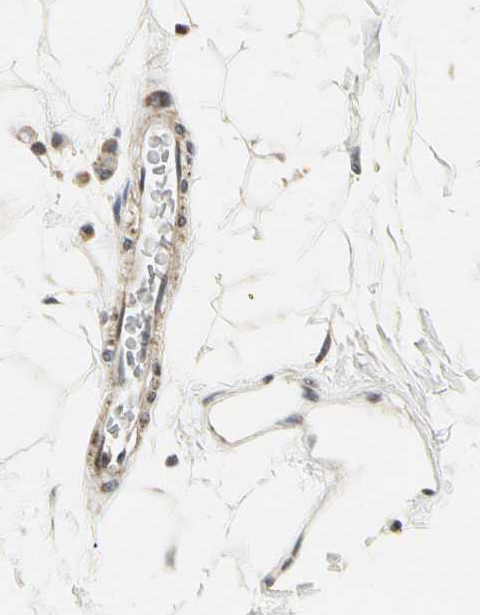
{"staining": {"intensity": "negative", "quantity": "none", "location": "none"}, "tissue": "adipose tissue", "cell_type": "Adipocytes", "image_type": "normal", "snomed": [{"axis": "morphology", "description": "Normal tissue, NOS"}, {"axis": "topography", "description": "Soft tissue"}], "caption": "This is a image of IHC staining of normal adipose tissue, which shows no staining in adipocytes. (DAB IHC visualized using brightfield microscopy, high magnification).", "gene": "PDK2", "patient": {"sex": "male", "age": 72}}